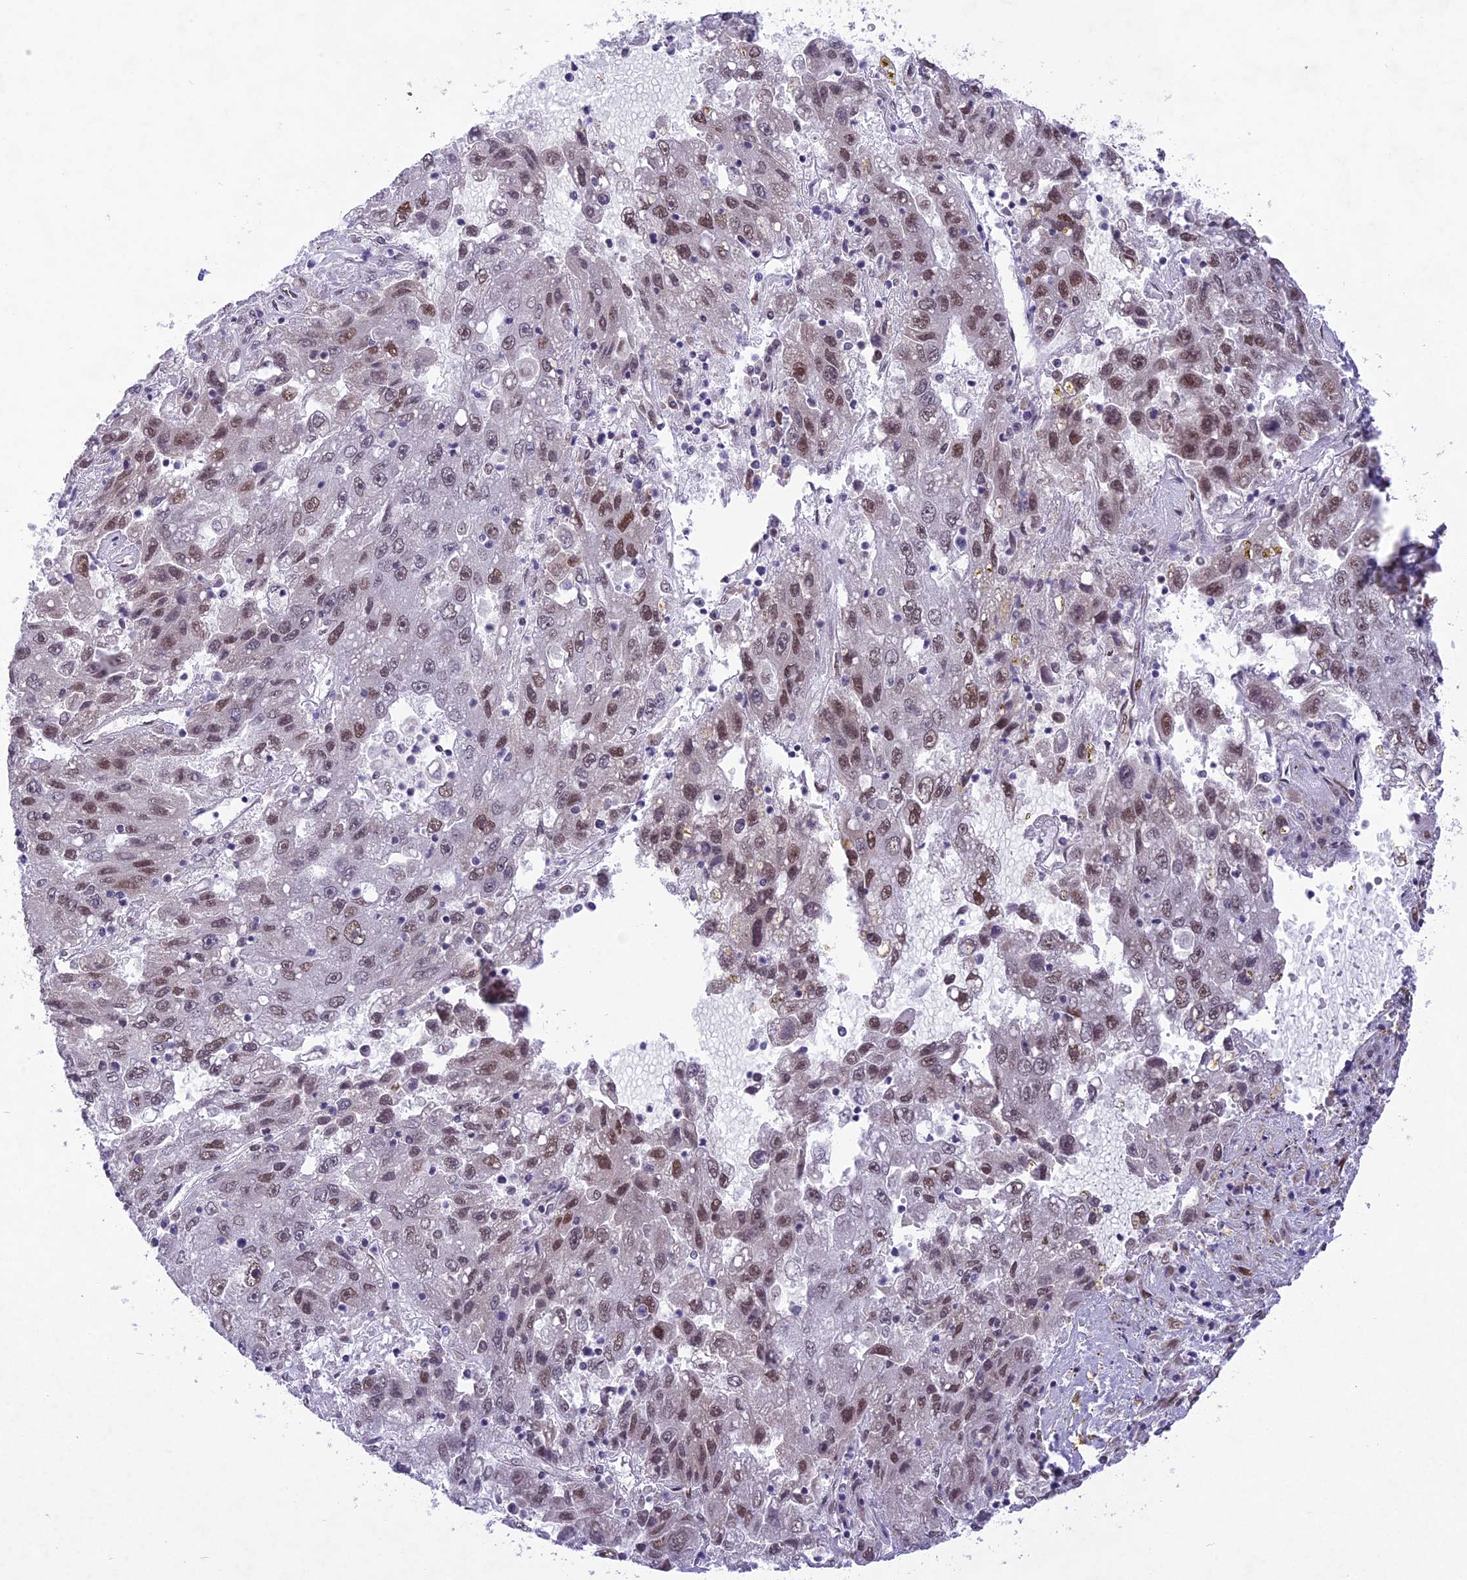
{"staining": {"intensity": "moderate", "quantity": "<25%", "location": "nuclear"}, "tissue": "liver cancer", "cell_type": "Tumor cells", "image_type": "cancer", "snomed": [{"axis": "morphology", "description": "Carcinoma, Hepatocellular, NOS"}, {"axis": "topography", "description": "Liver"}], "caption": "Protein analysis of liver hepatocellular carcinoma tissue reveals moderate nuclear staining in about <25% of tumor cells.", "gene": "DDX1", "patient": {"sex": "male", "age": 49}}